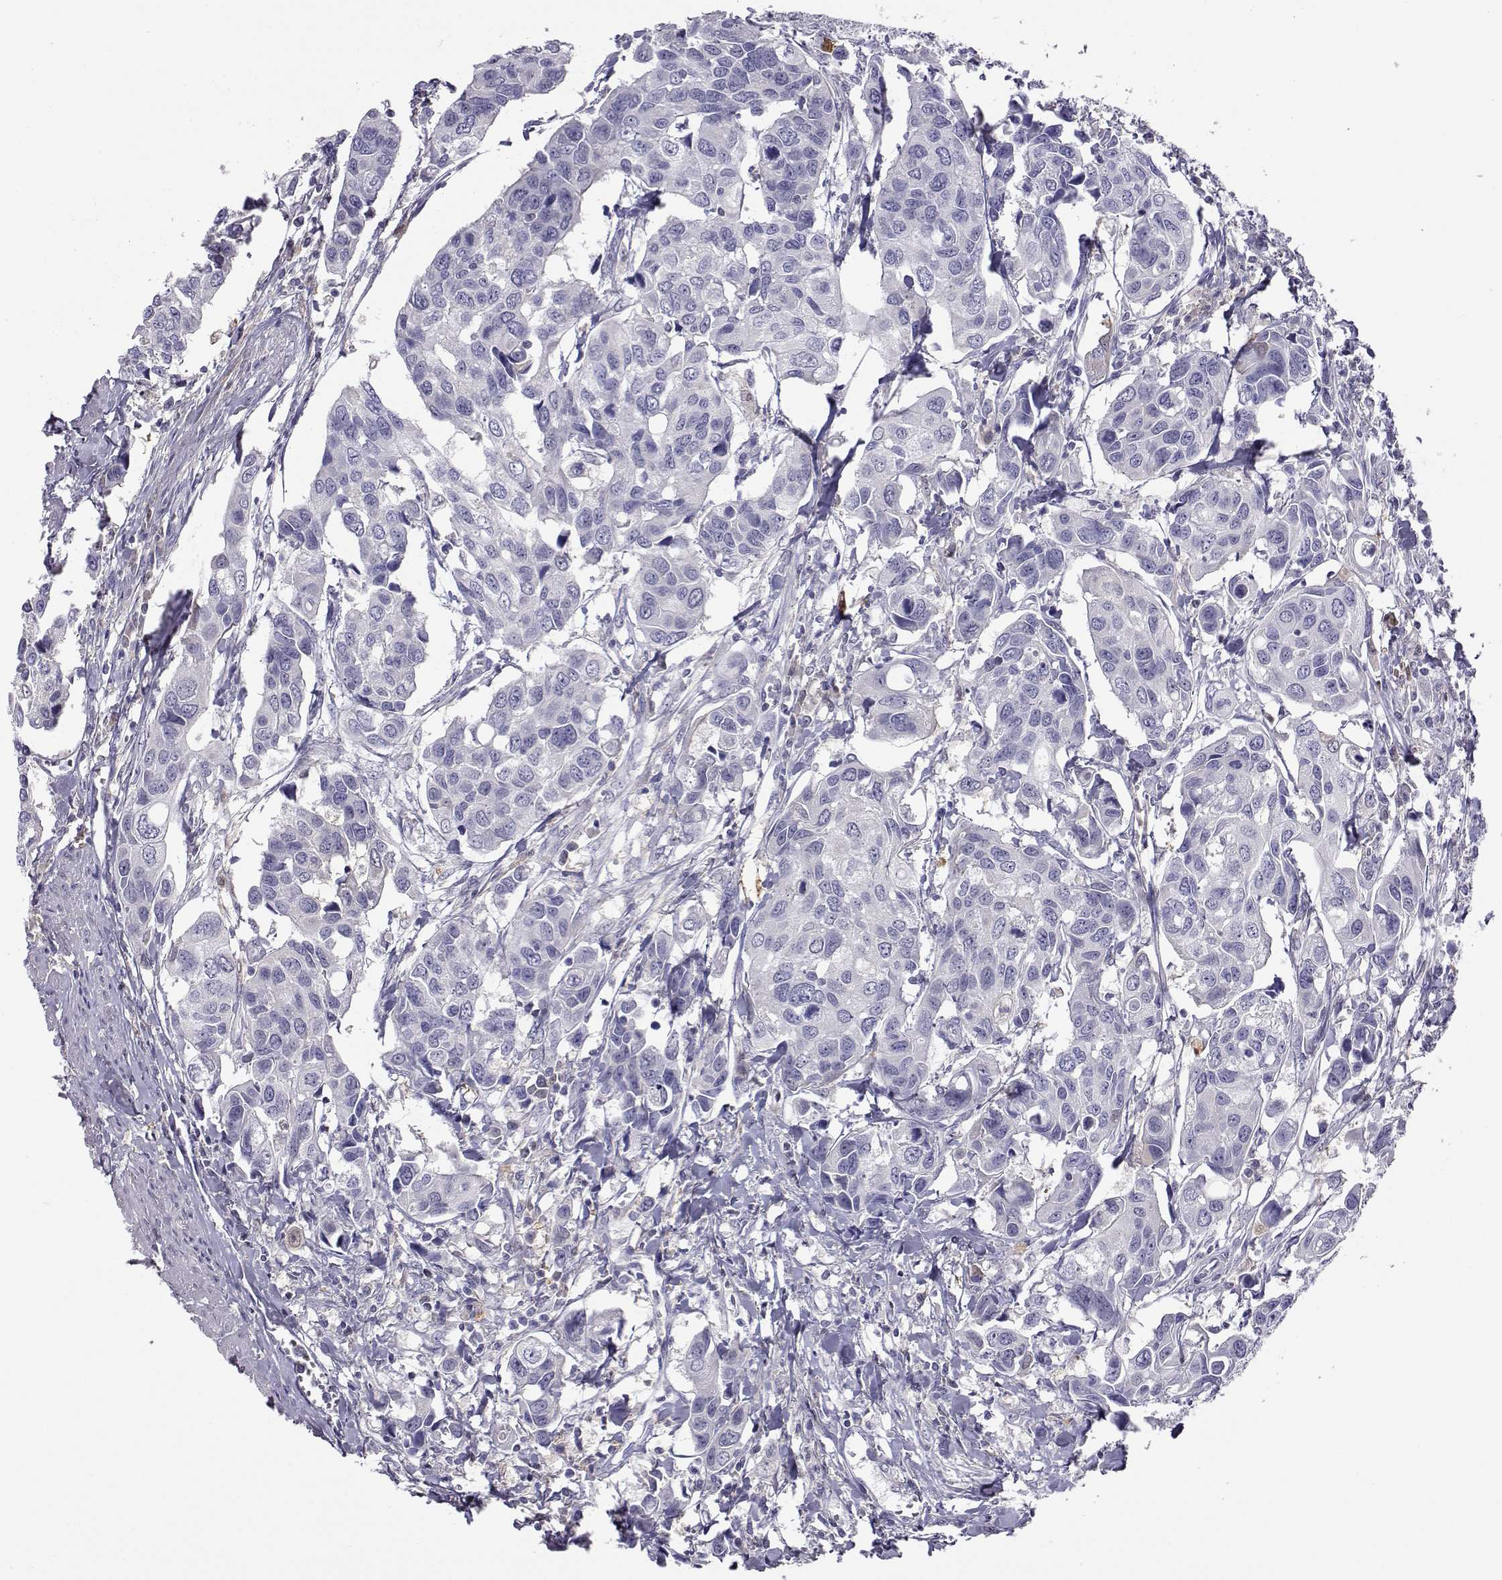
{"staining": {"intensity": "negative", "quantity": "none", "location": "none"}, "tissue": "urothelial cancer", "cell_type": "Tumor cells", "image_type": "cancer", "snomed": [{"axis": "morphology", "description": "Urothelial carcinoma, High grade"}, {"axis": "topography", "description": "Urinary bladder"}], "caption": "This histopathology image is of urothelial cancer stained with IHC to label a protein in brown with the nuclei are counter-stained blue. There is no positivity in tumor cells.", "gene": "AKR1B1", "patient": {"sex": "male", "age": 60}}